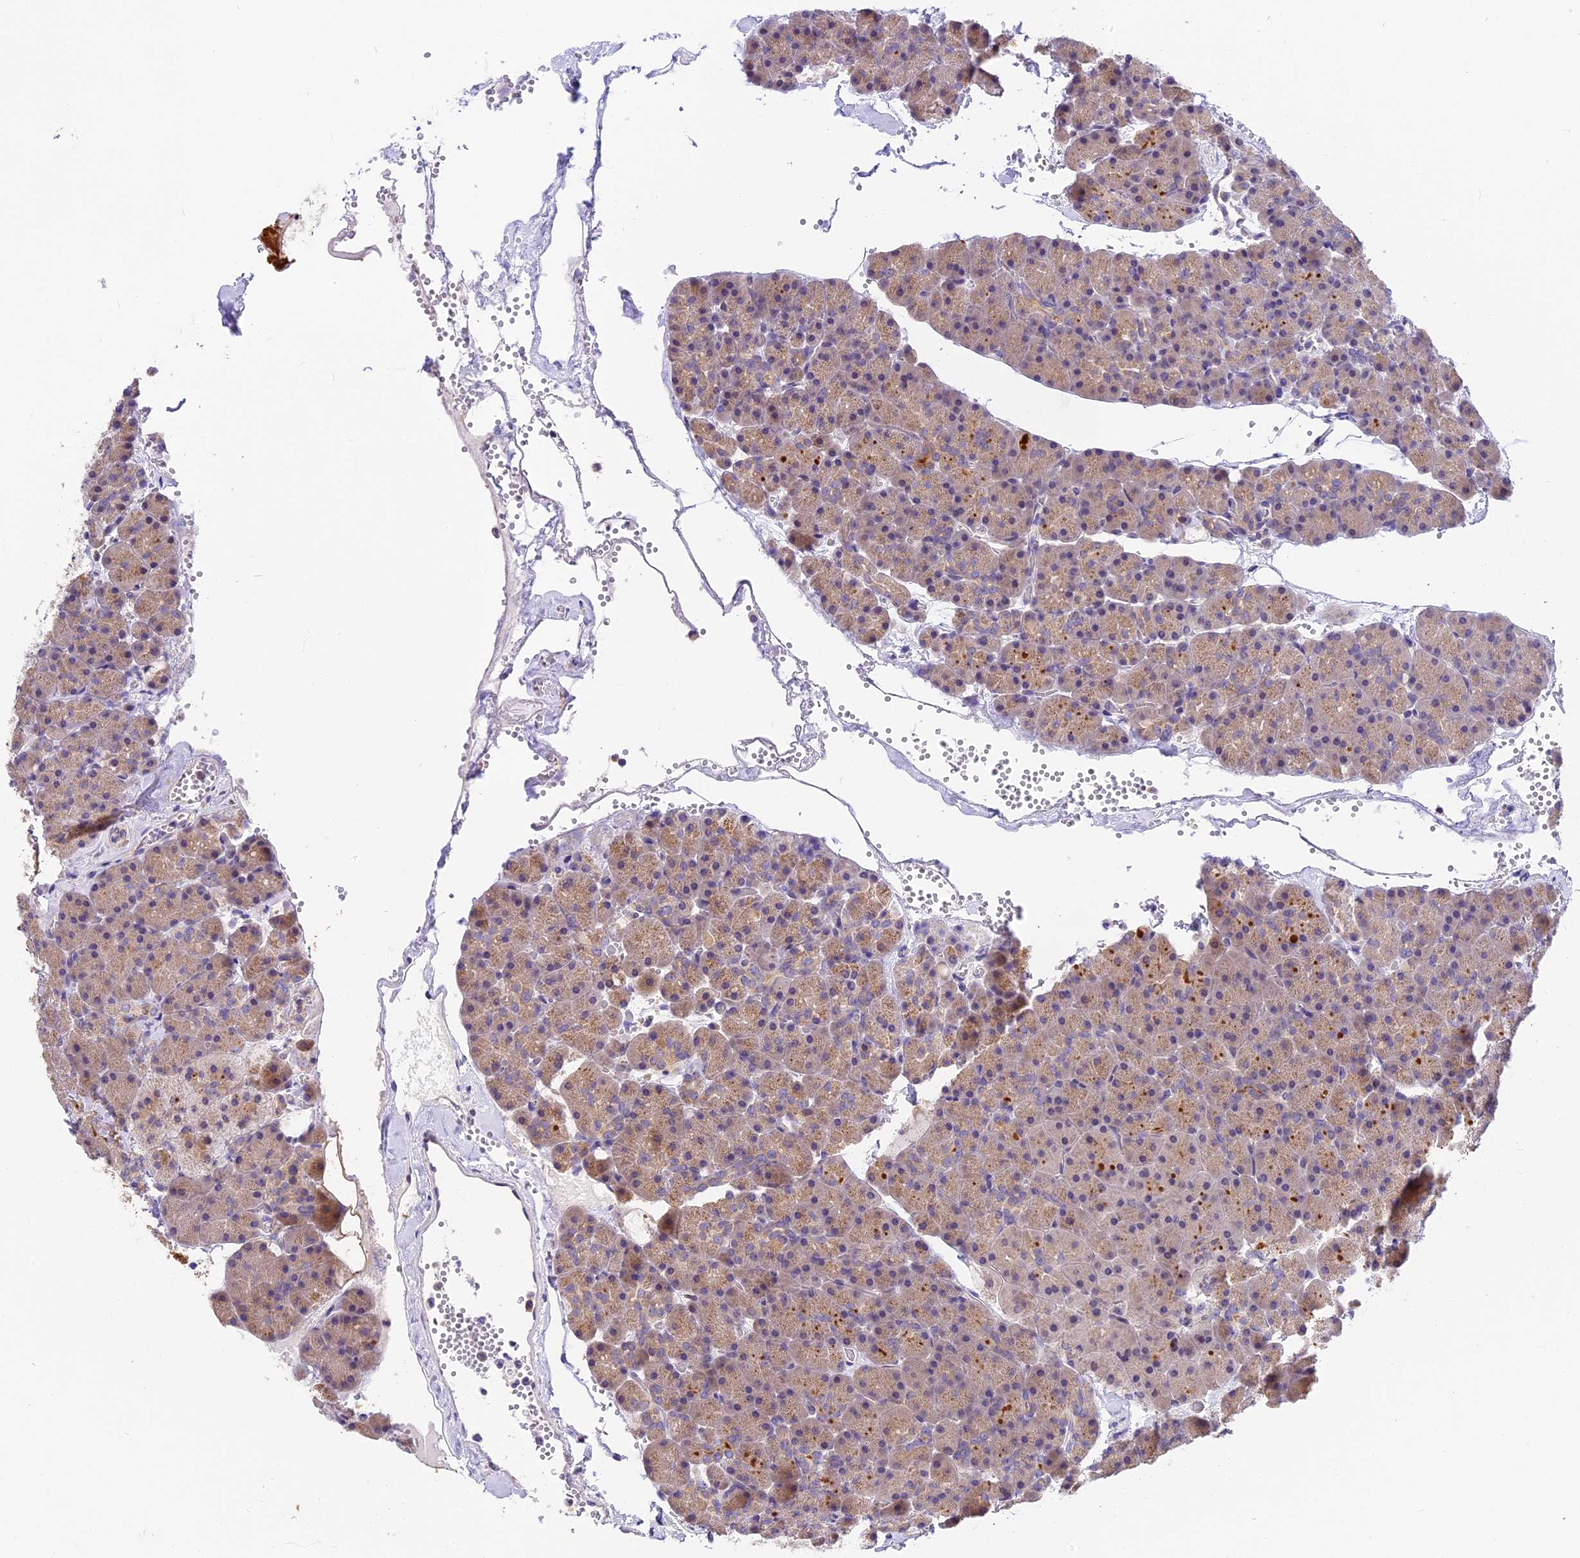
{"staining": {"intensity": "moderate", "quantity": "25%-75%", "location": "cytoplasmic/membranous"}, "tissue": "pancreas", "cell_type": "Exocrine glandular cells", "image_type": "normal", "snomed": [{"axis": "morphology", "description": "Normal tissue, NOS"}, {"axis": "topography", "description": "Pancreas"}], "caption": "Pancreas stained with a brown dye displays moderate cytoplasmic/membranous positive positivity in about 25%-75% of exocrine glandular cells.", "gene": "BSCL2", "patient": {"sex": "male", "age": 36}}